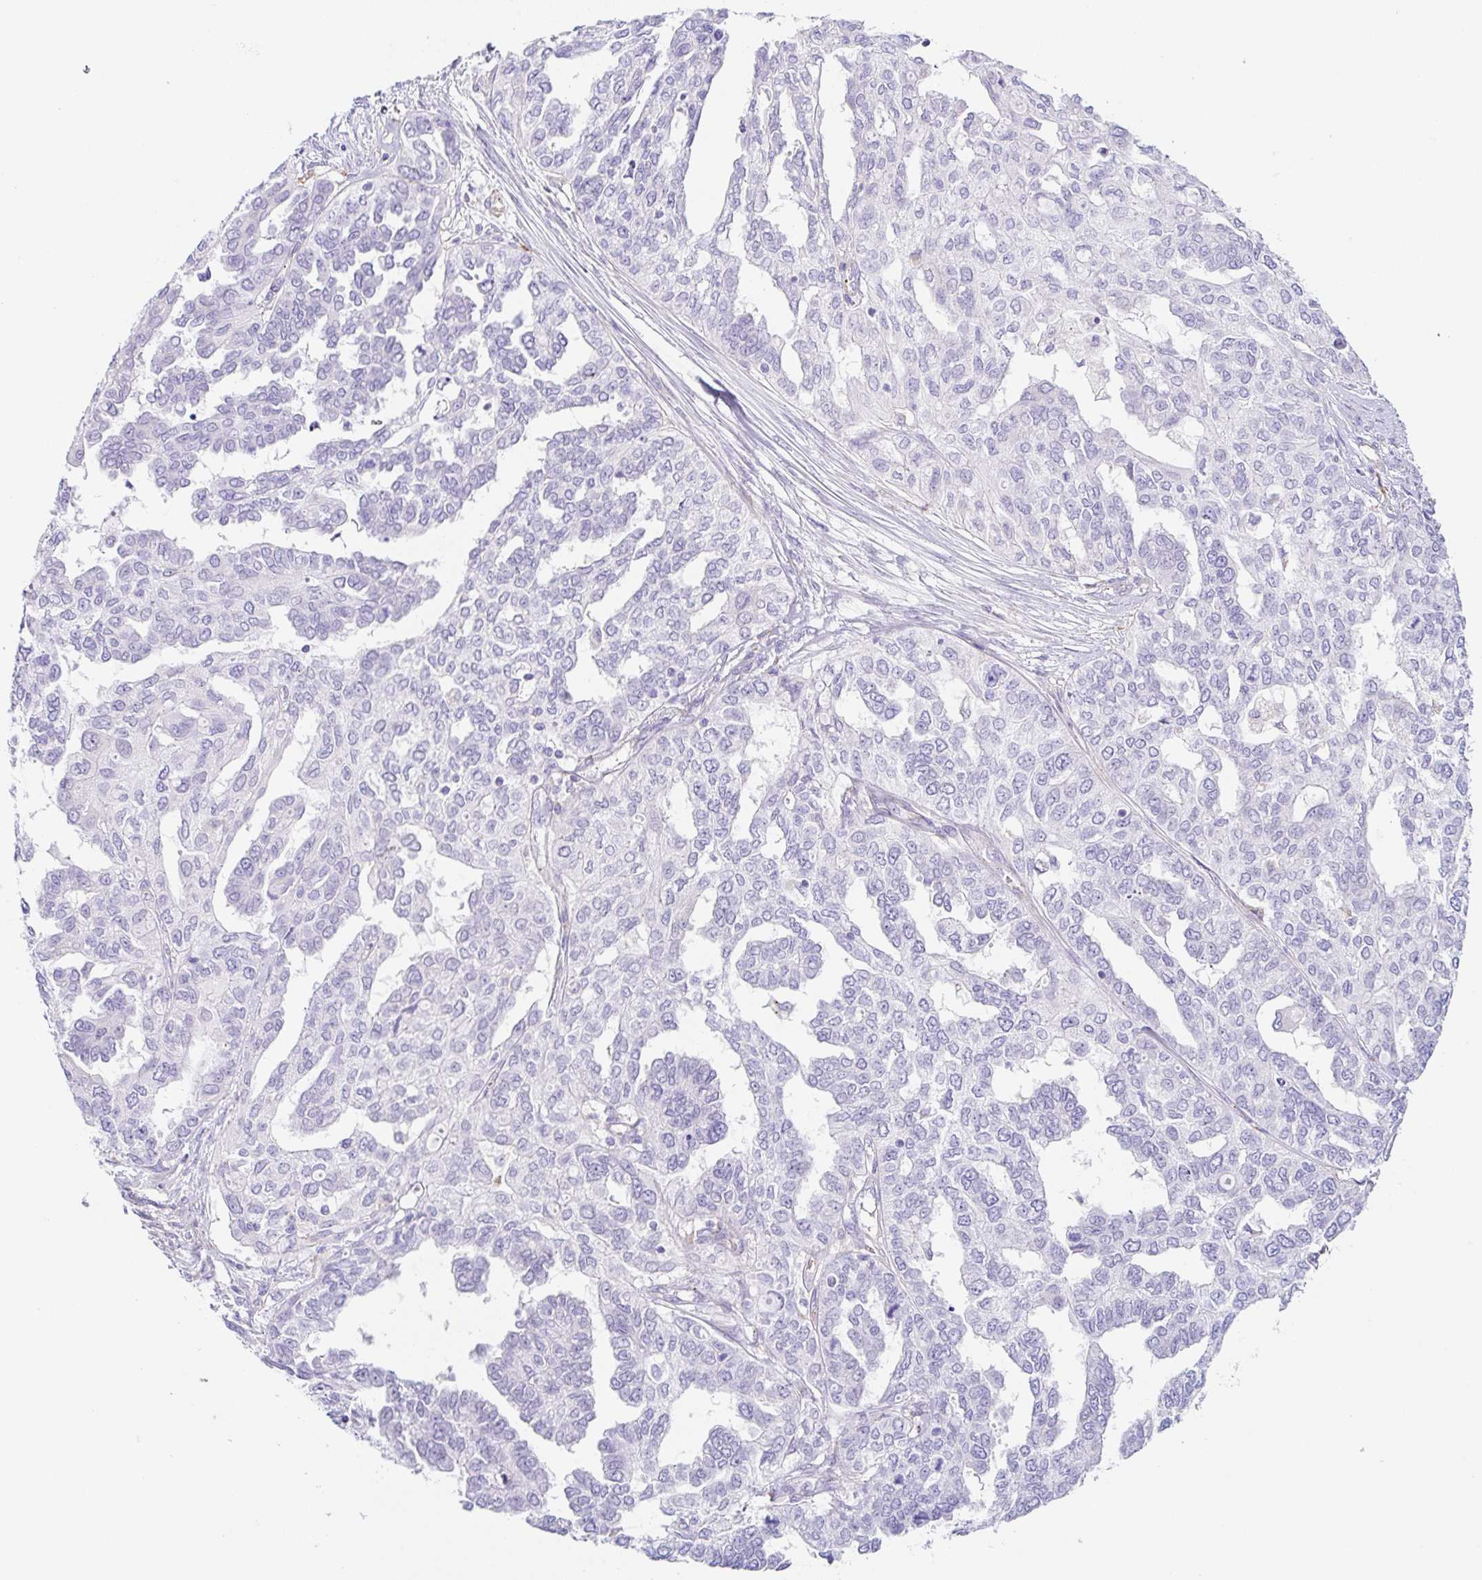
{"staining": {"intensity": "negative", "quantity": "none", "location": "none"}, "tissue": "ovarian cancer", "cell_type": "Tumor cells", "image_type": "cancer", "snomed": [{"axis": "morphology", "description": "Cystadenocarcinoma, serous, NOS"}, {"axis": "topography", "description": "Ovary"}], "caption": "A high-resolution micrograph shows IHC staining of ovarian cancer (serous cystadenocarcinoma), which shows no significant staining in tumor cells.", "gene": "DKK4", "patient": {"sex": "female", "age": 53}}